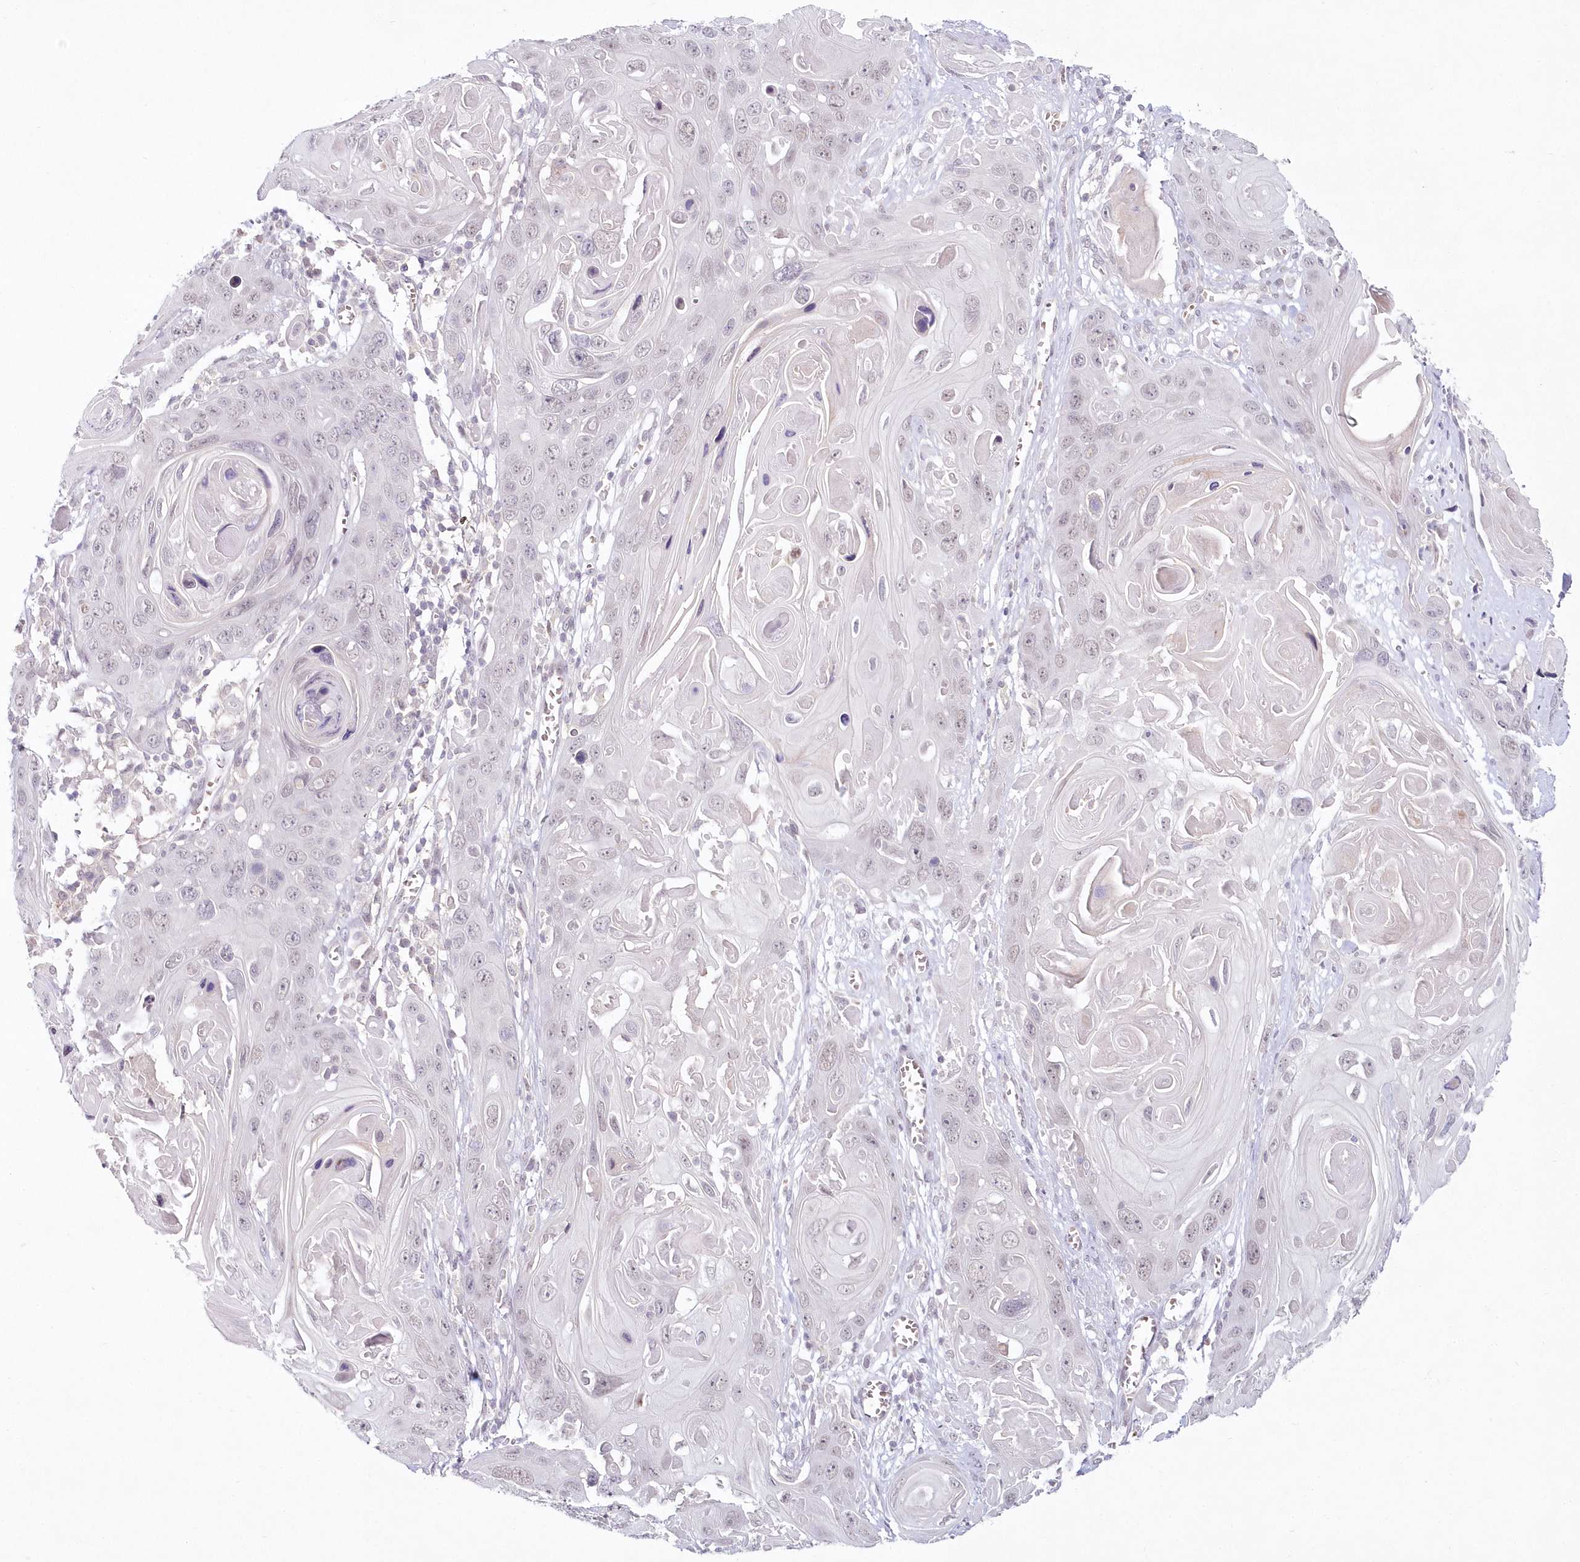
{"staining": {"intensity": "negative", "quantity": "none", "location": "none"}, "tissue": "skin cancer", "cell_type": "Tumor cells", "image_type": "cancer", "snomed": [{"axis": "morphology", "description": "Squamous cell carcinoma, NOS"}, {"axis": "topography", "description": "Skin"}], "caption": "Immunohistochemistry photomicrograph of human skin cancer stained for a protein (brown), which displays no positivity in tumor cells.", "gene": "HYCC2", "patient": {"sex": "male", "age": 55}}